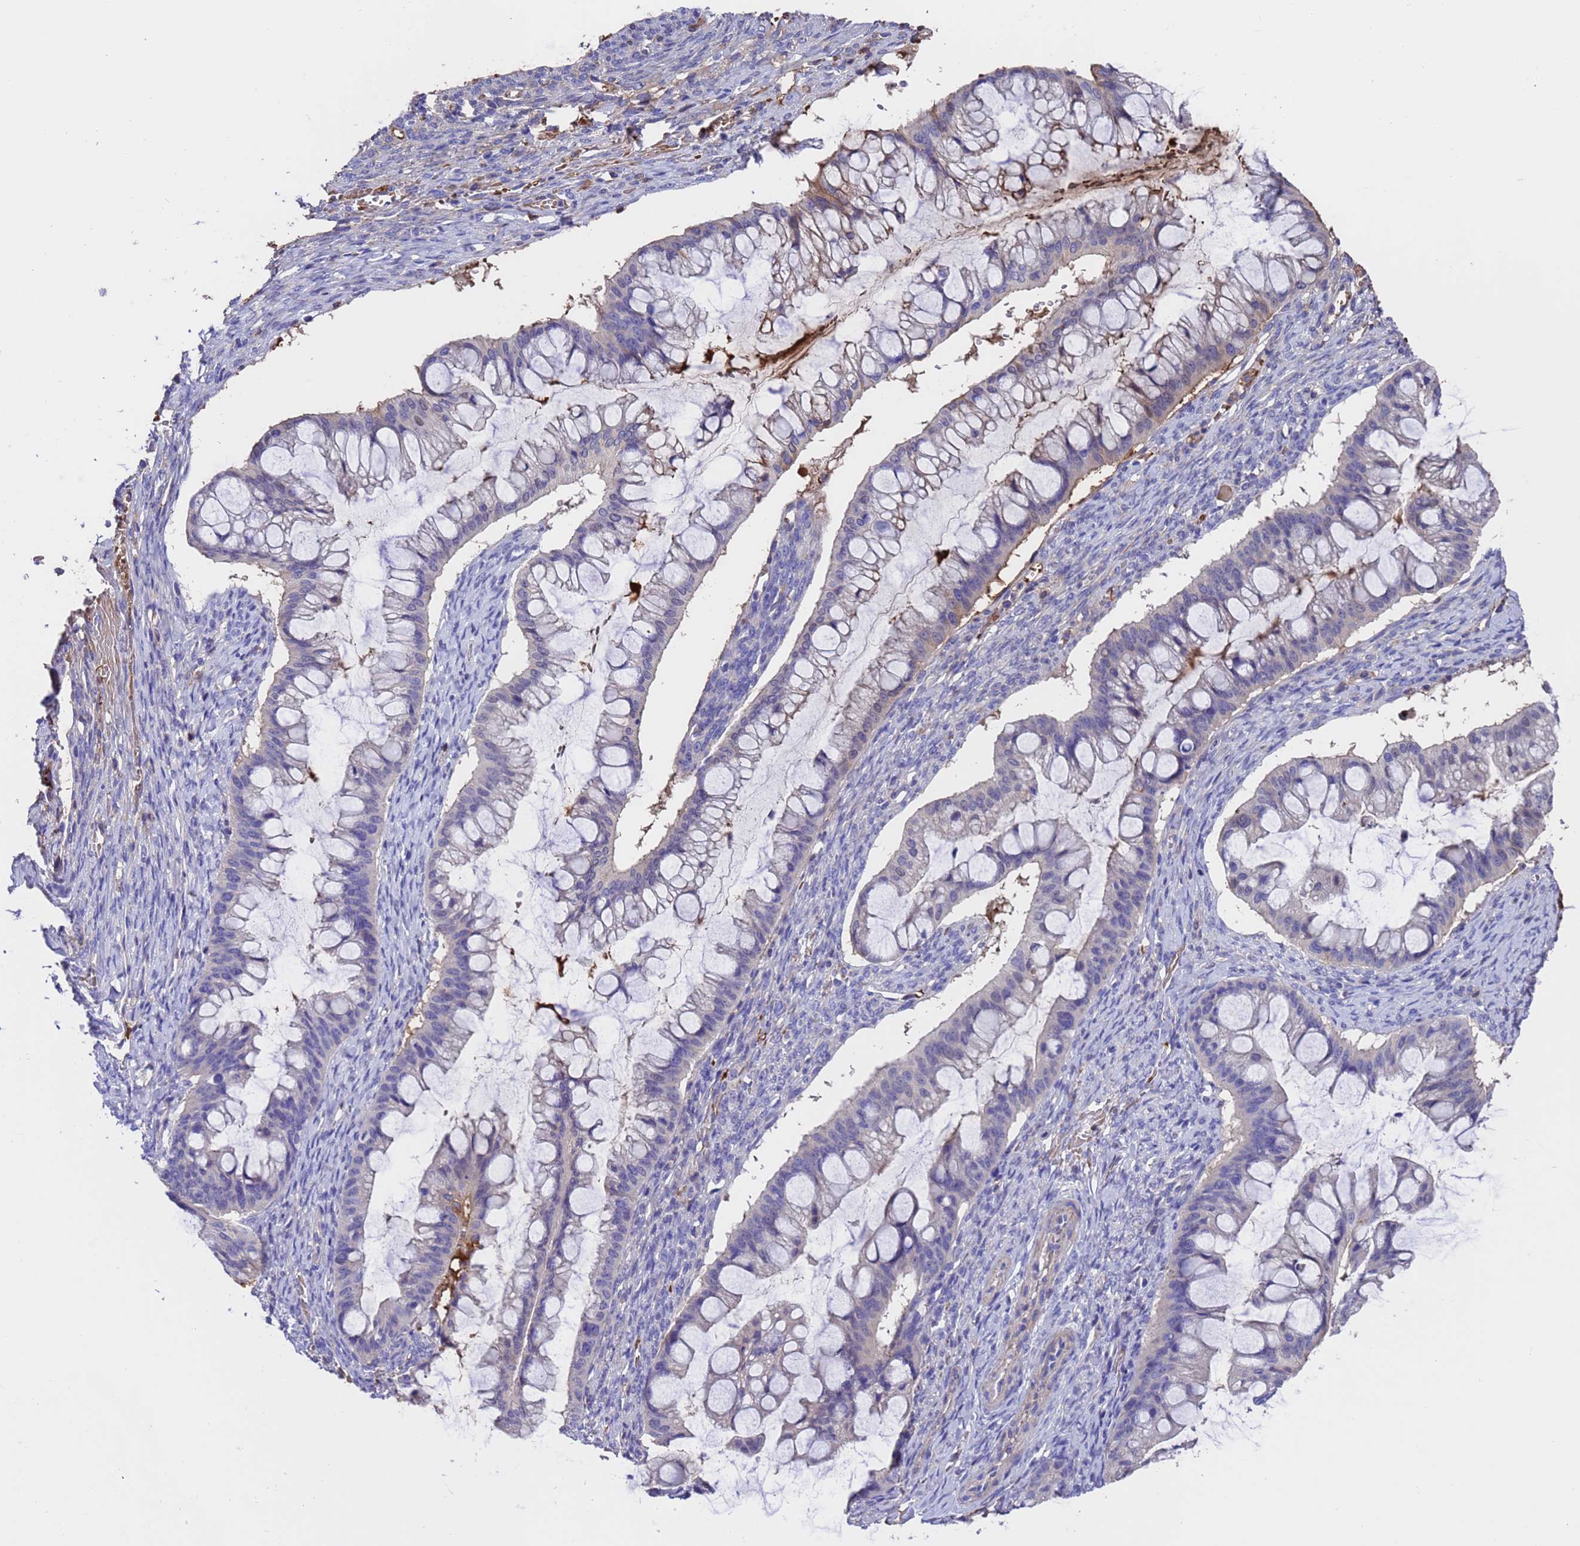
{"staining": {"intensity": "negative", "quantity": "none", "location": "none"}, "tissue": "ovarian cancer", "cell_type": "Tumor cells", "image_type": "cancer", "snomed": [{"axis": "morphology", "description": "Cystadenocarcinoma, mucinous, NOS"}, {"axis": "topography", "description": "Ovary"}], "caption": "This photomicrograph is of ovarian cancer (mucinous cystadenocarcinoma) stained with immunohistochemistry (IHC) to label a protein in brown with the nuclei are counter-stained blue. There is no staining in tumor cells.", "gene": "ELP6", "patient": {"sex": "female", "age": 73}}